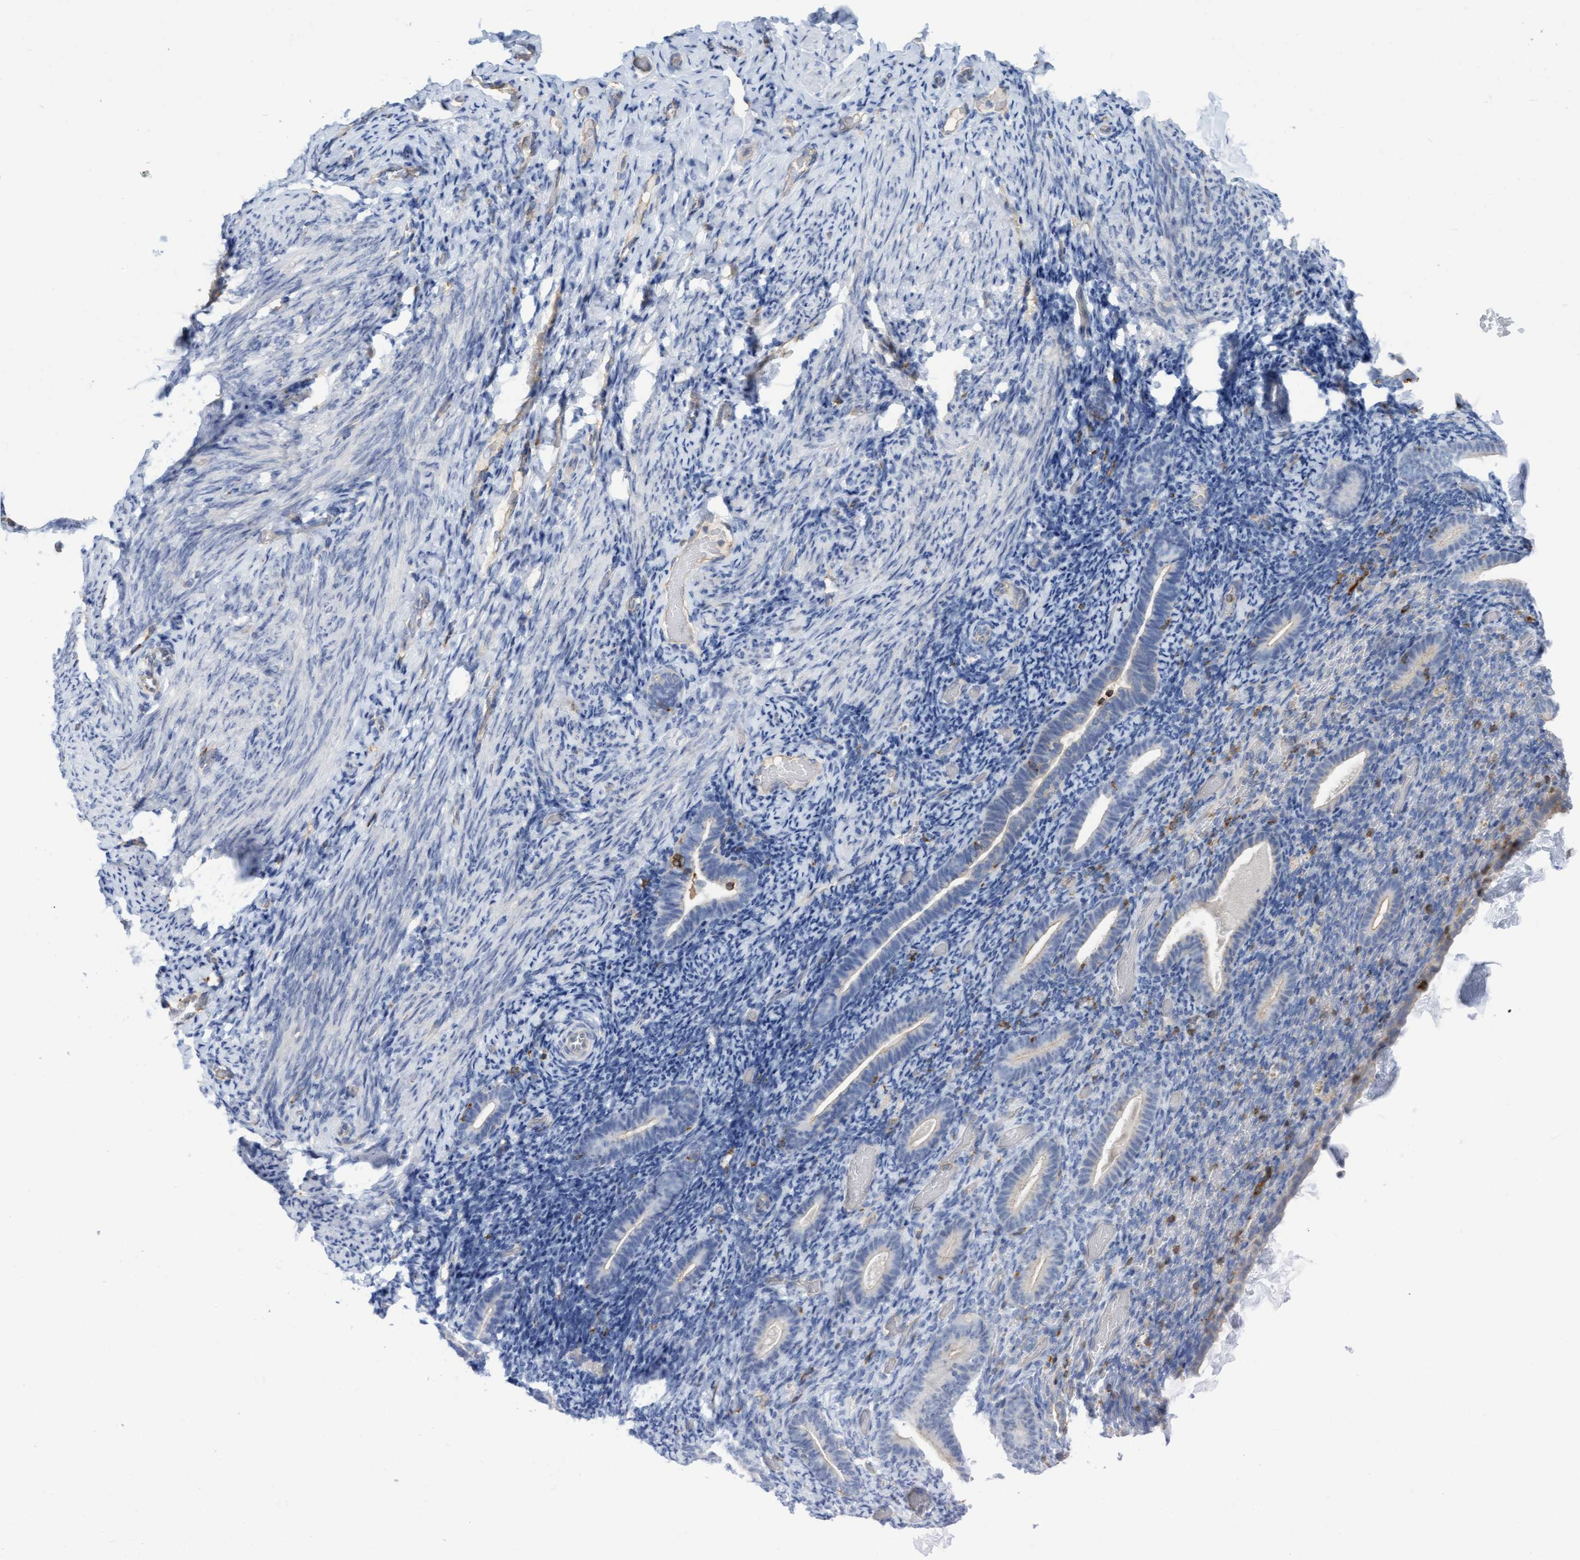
{"staining": {"intensity": "negative", "quantity": "none", "location": "none"}, "tissue": "endometrium", "cell_type": "Cells in endometrial stroma", "image_type": "normal", "snomed": [{"axis": "morphology", "description": "Normal tissue, NOS"}, {"axis": "topography", "description": "Endometrium"}], "caption": "Endometrium stained for a protein using immunohistochemistry (IHC) displays no staining cells in endometrial stroma.", "gene": "FNBP1", "patient": {"sex": "female", "age": 51}}